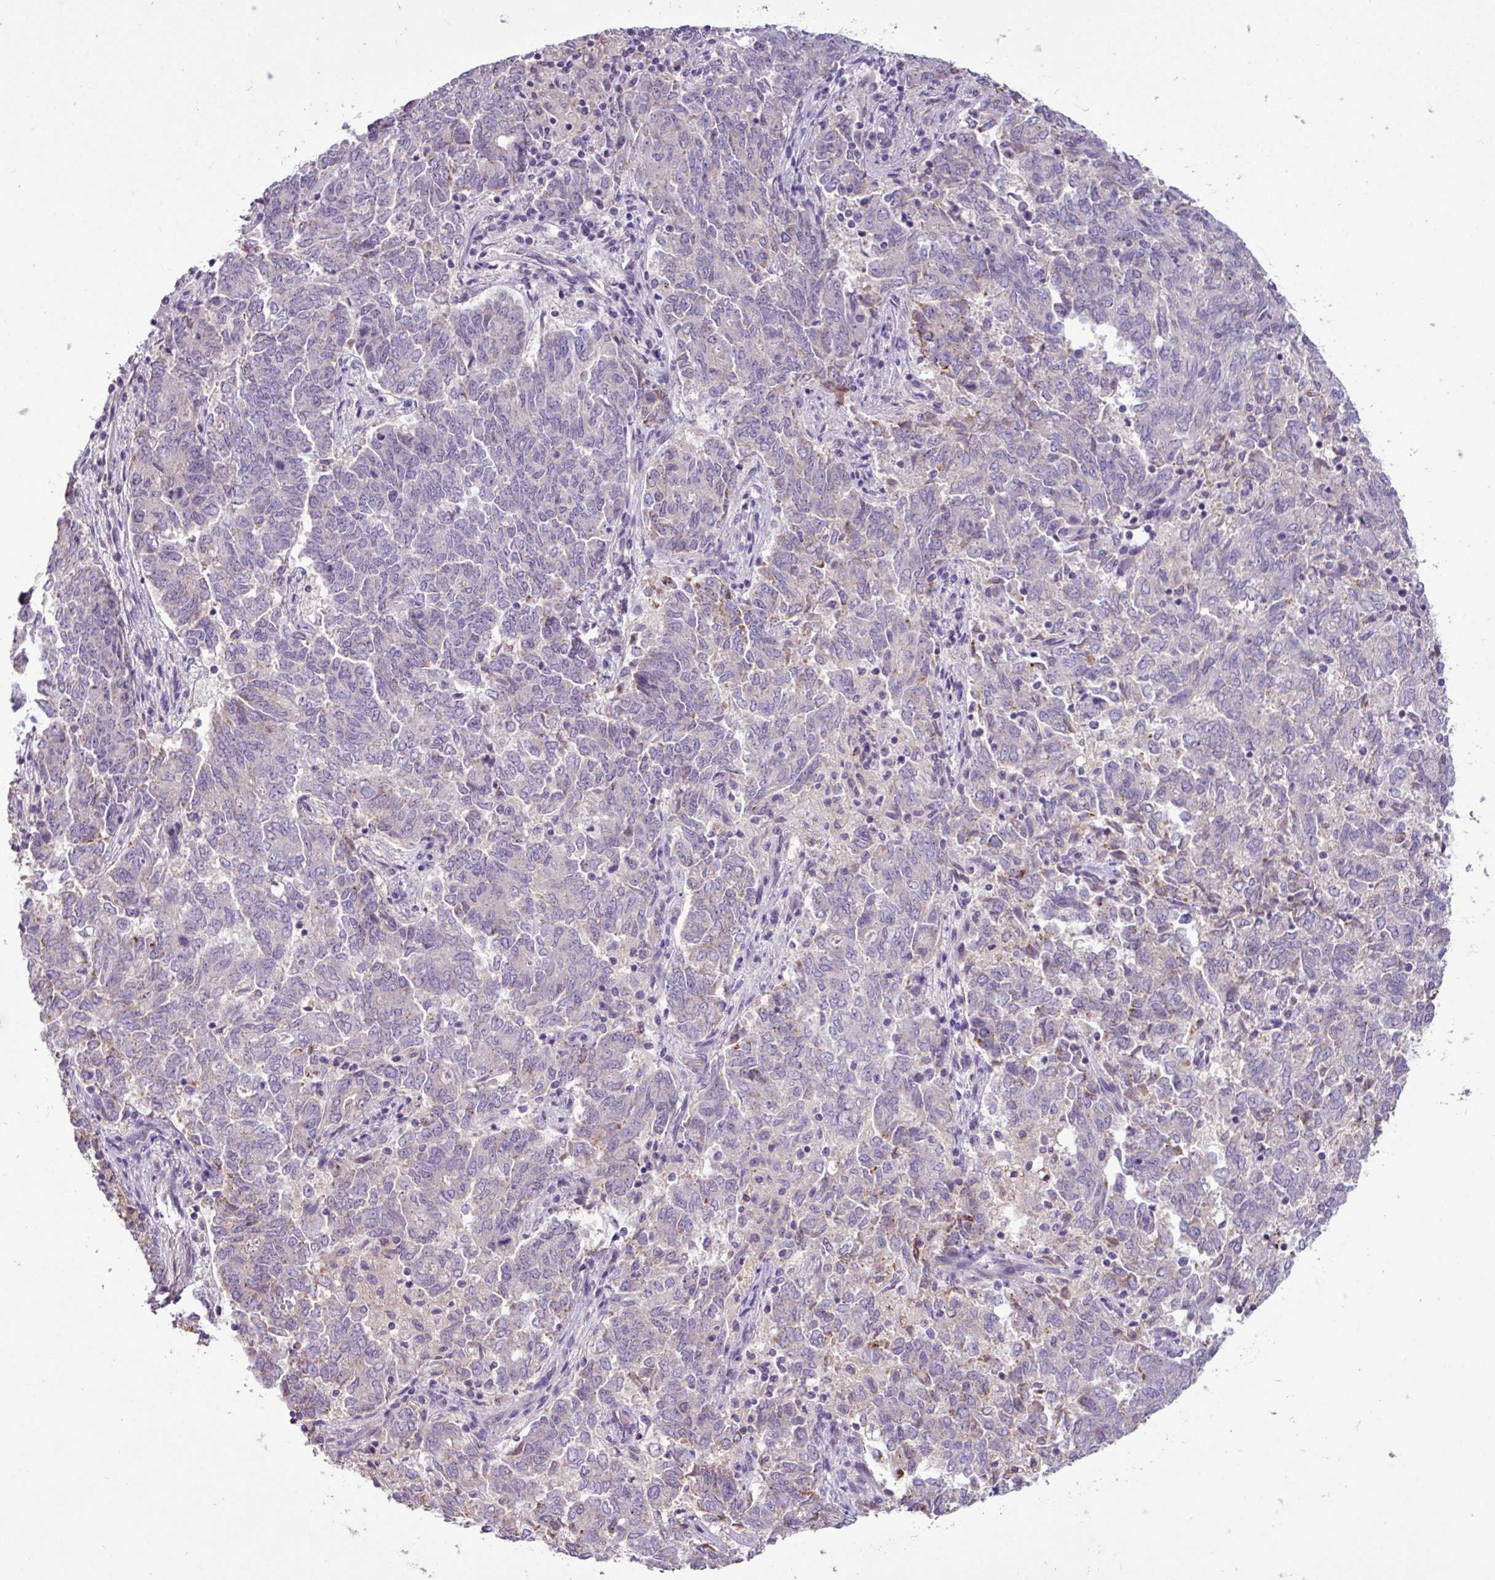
{"staining": {"intensity": "weak", "quantity": "<25%", "location": "cytoplasmic/membranous"}, "tissue": "endometrial cancer", "cell_type": "Tumor cells", "image_type": "cancer", "snomed": [{"axis": "morphology", "description": "Adenocarcinoma, NOS"}, {"axis": "topography", "description": "Endometrium"}], "caption": "A photomicrograph of endometrial cancer stained for a protein exhibits no brown staining in tumor cells.", "gene": "PNLDC1", "patient": {"sex": "female", "age": 80}}